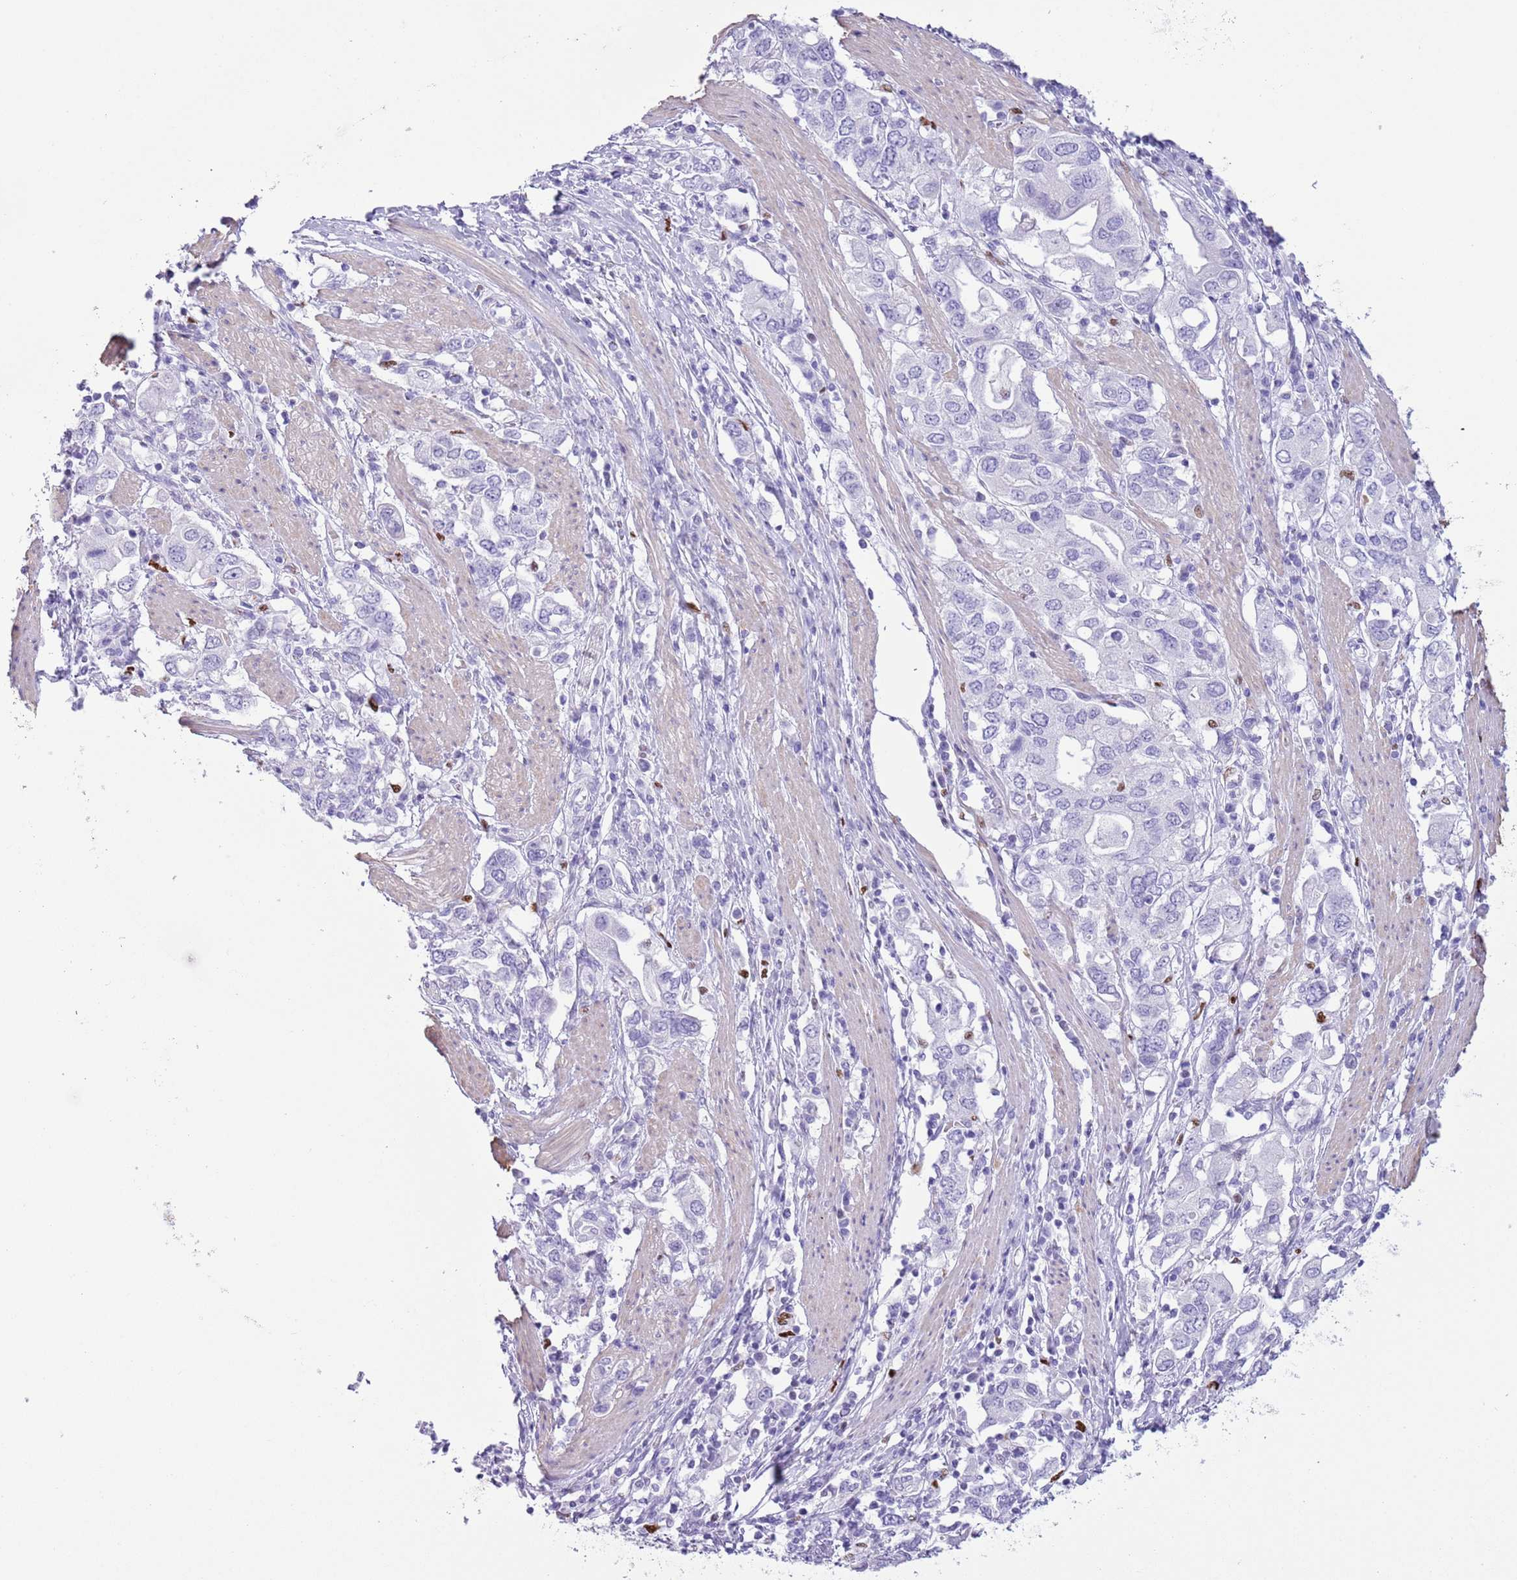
{"staining": {"intensity": "negative", "quantity": "none", "location": "none"}, "tissue": "stomach cancer", "cell_type": "Tumor cells", "image_type": "cancer", "snomed": [{"axis": "morphology", "description": "Adenocarcinoma, NOS"}, {"axis": "topography", "description": "Stomach, upper"}, {"axis": "topography", "description": "Stomach"}], "caption": "The immunohistochemistry (IHC) histopathology image has no significant expression in tumor cells of stomach cancer tissue.", "gene": "SLC7A14", "patient": {"sex": "male", "age": 62}}